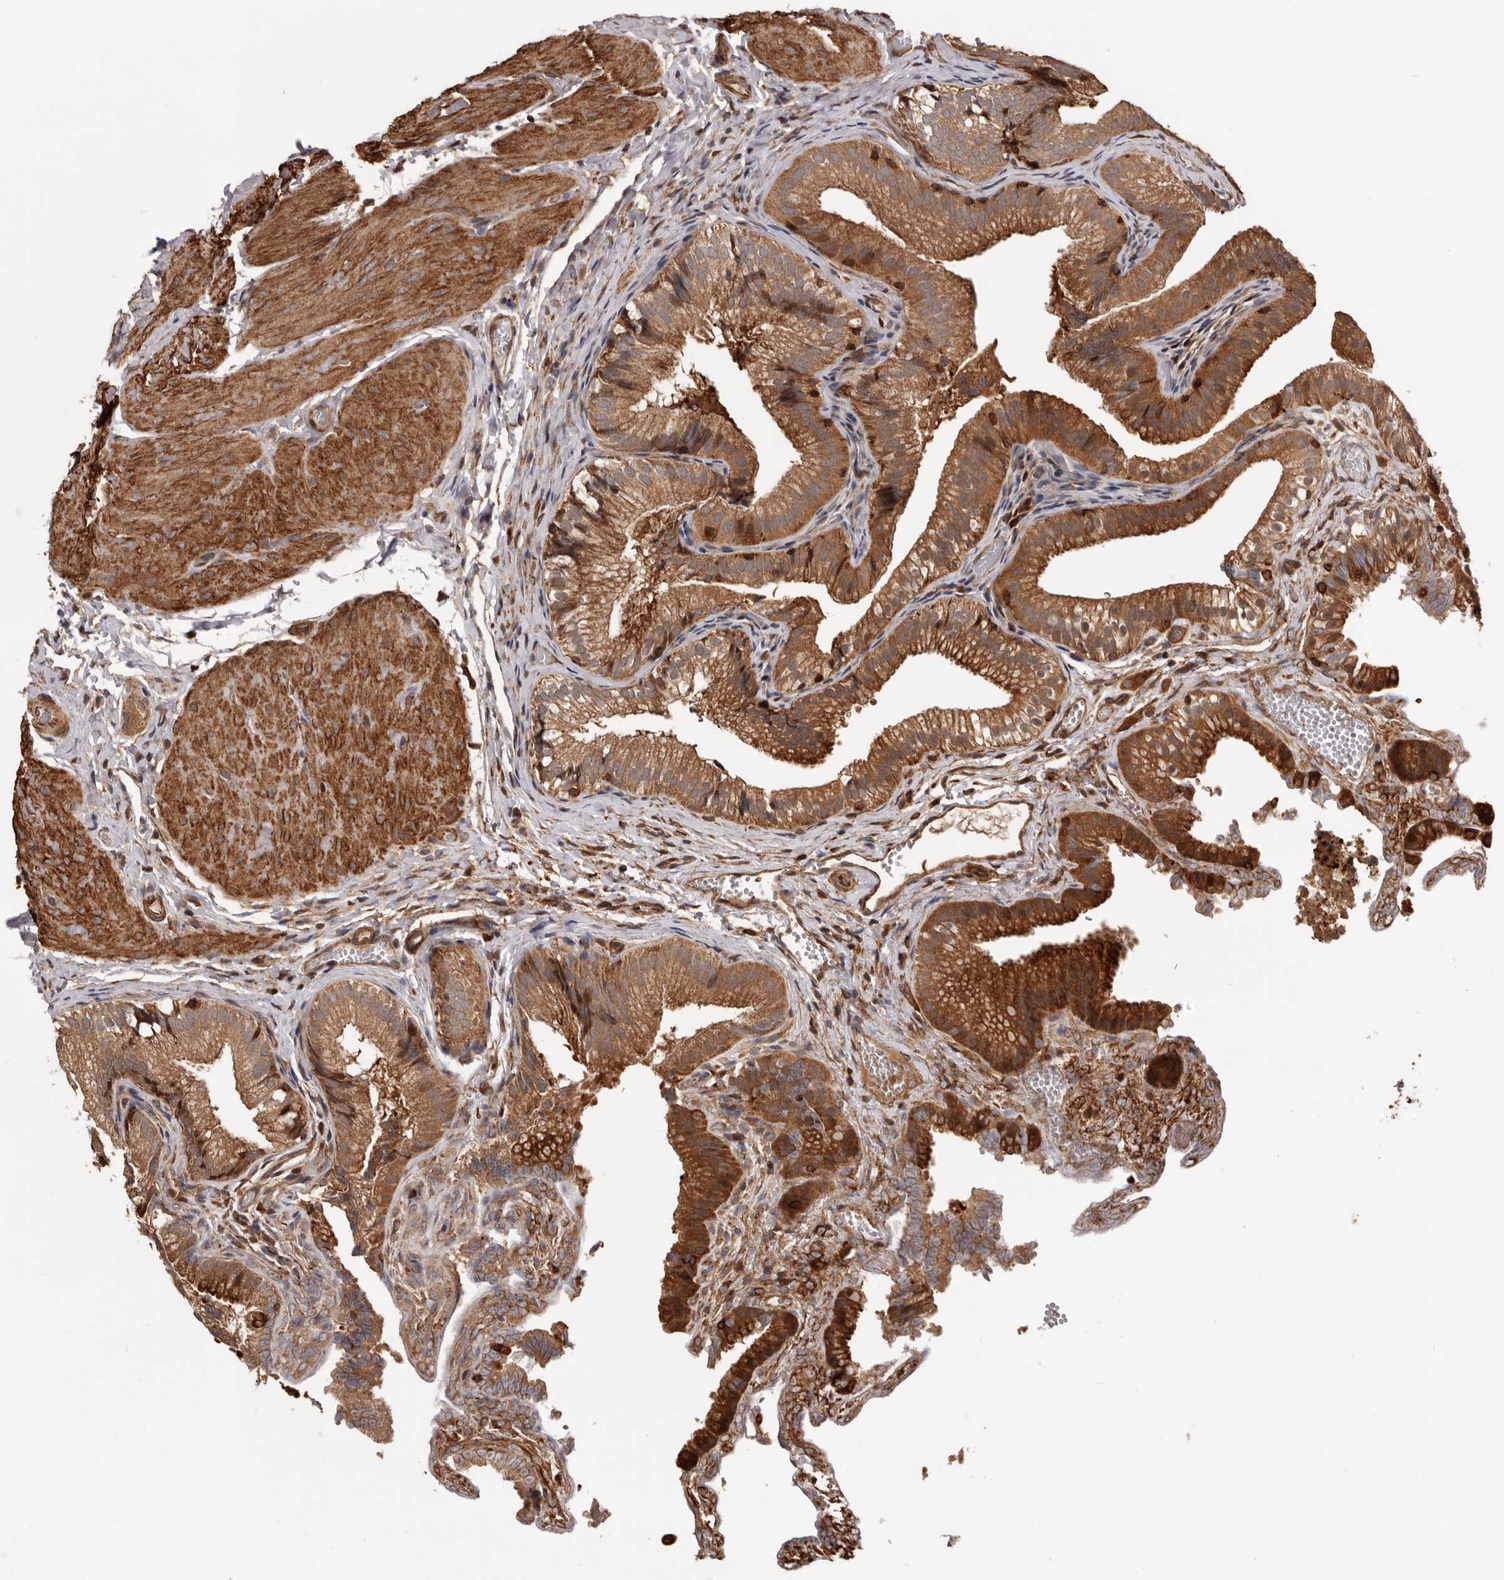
{"staining": {"intensity": "moderate", "quantity": ">75%", "location": "cytoplasmic/membranous"}, "tissue": "gallbladder", "cell_type": "Glandular cells", "image_type": "normal", "snomed": [{"axis": "morphology", "description": "Normal tissue, NOS"}, {"axis": "topography", "description": "Gallbladder"}], "caption": "This is a micrograph of immunohistochemistry staining of normal gallbladder, which shows moderate staining in the cytoplasmic/membranous of glandular cells.", "gene": "ADAMTS2", "patient": {"sex": "female", "age": 30}}